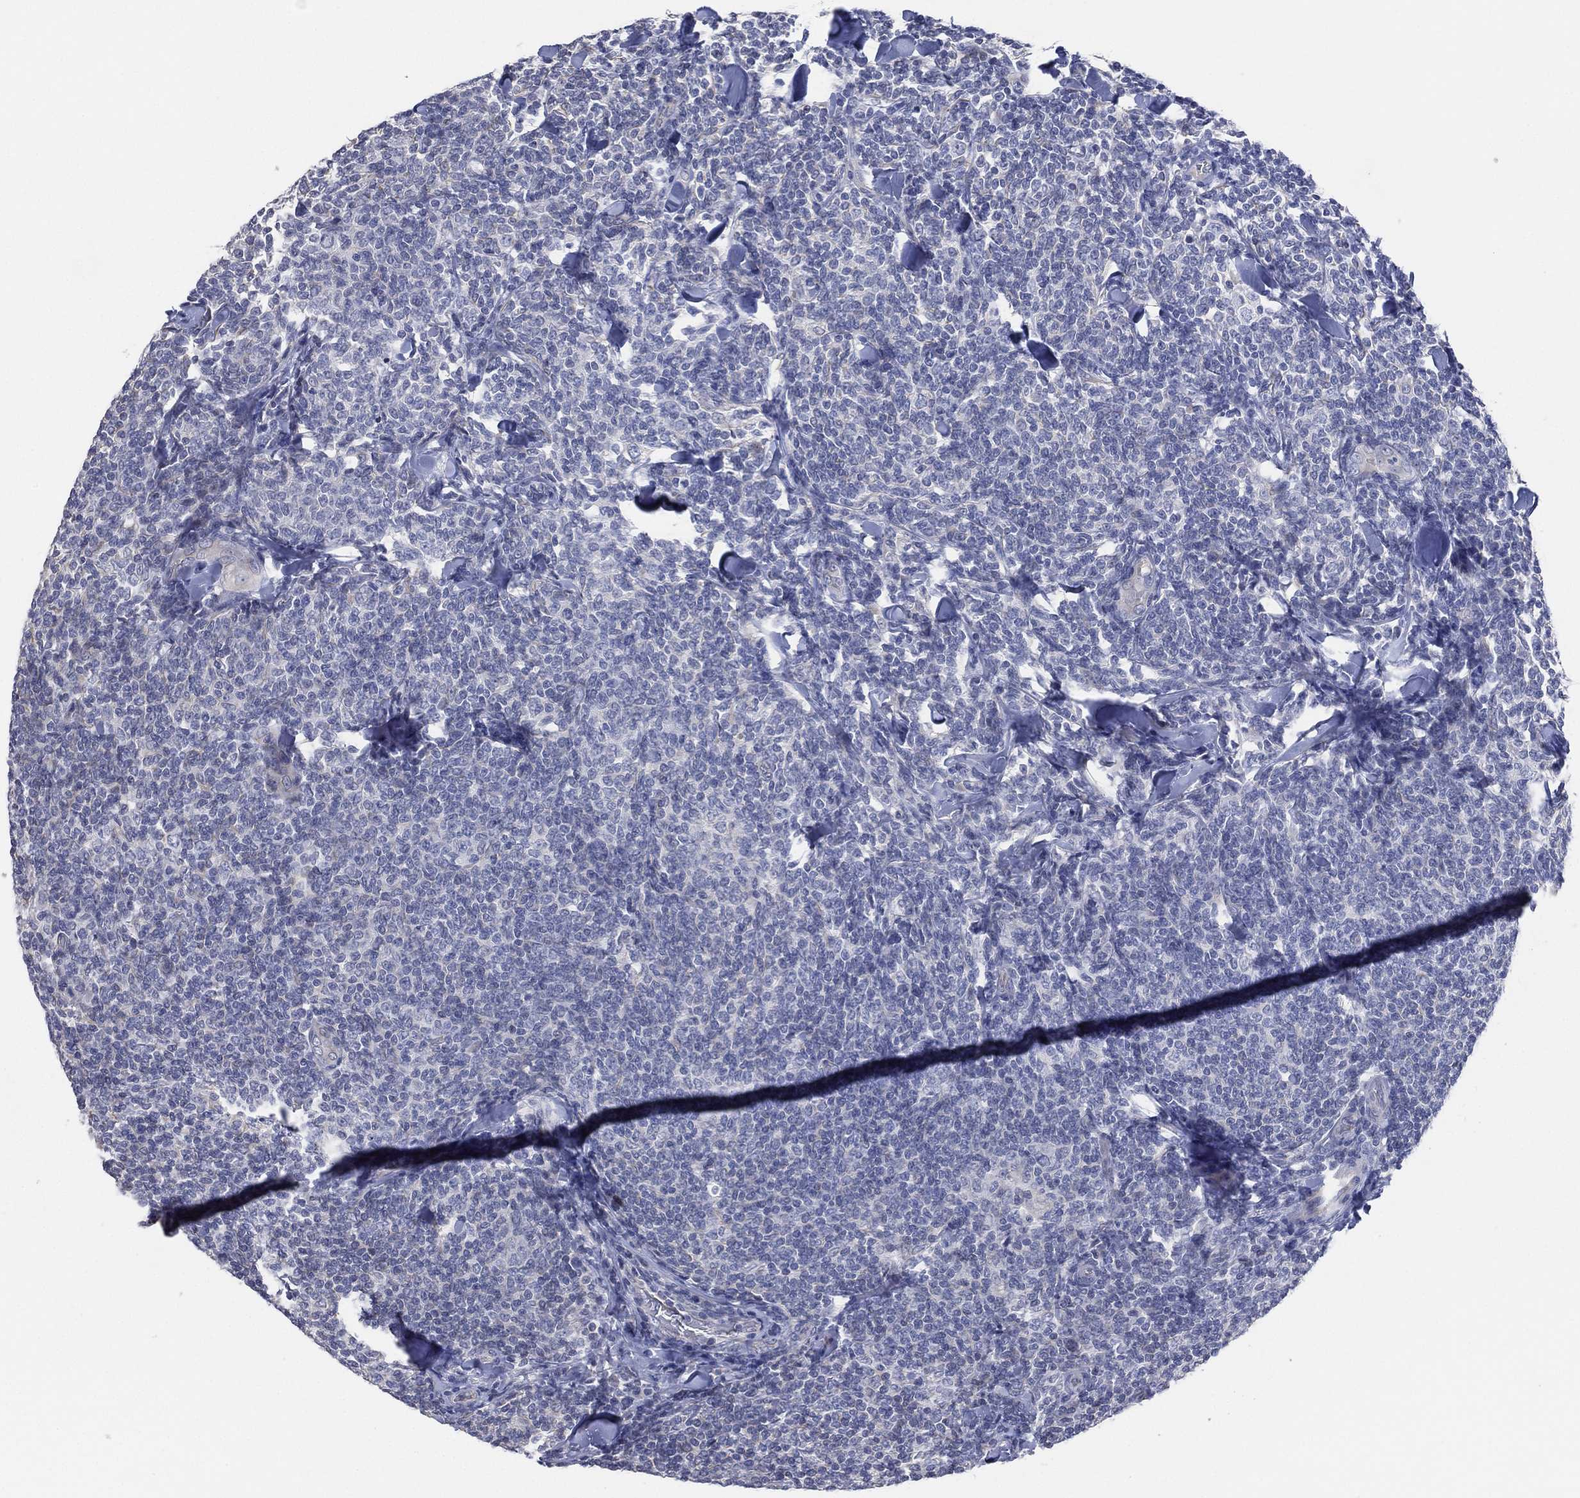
{"staining": {"intensity": "negative", "quantity": "none", "location": "none"}, "tissue": "lymphoma", "cell_type": "Tumor cells", "image_type": "cancer", "snomed": [{"axis": "morphology", "description": "Malignant lymphoma, non-Hodgkin's type, Low grade"}, {"axis": "topography", "description": "Lymph node"}], "caption": "A high-resolution photomicrograph shows IHC staining of lymphoma, which demonstrates no significant expression in tumor cells.", "gene": "CFTR", "patient": {"sex": "female", "age": 56}}